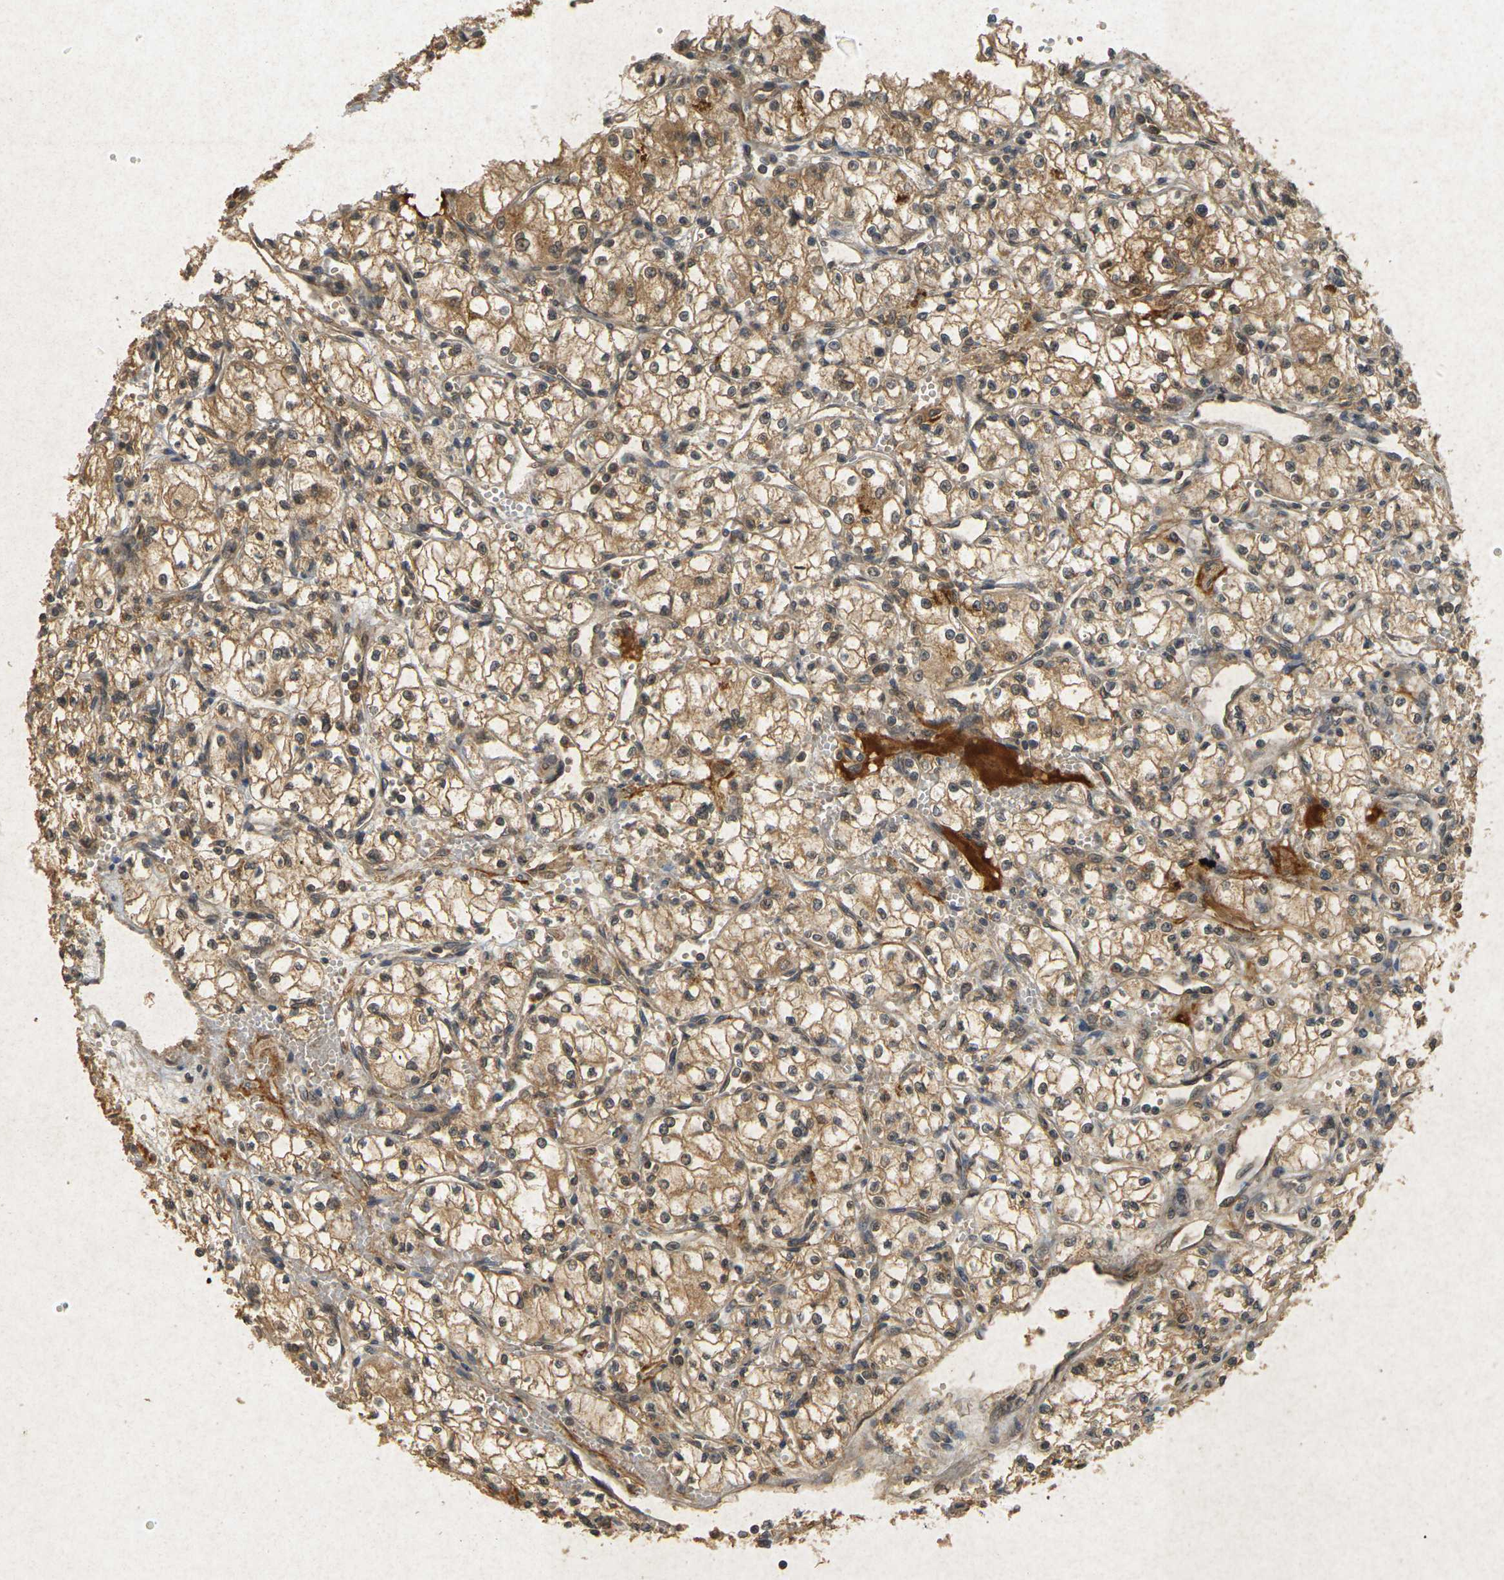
{"staining": {"intensity": "moderate", "quantity": ">75%", "location": "cytoplasmic/membranous"}, "tissue": "renal cancer", "cell_type": "Tumor cells", "image_type": "cancer", "snomed": [{"axis": "morphology", "description": "Normal tissue, NOS"}, {"axis": "morphology", "description": "Adenocarcinoma, NOS"}, {"axis": "topography", "description": "Kidney"}], "caption": "Approximately >75% of tumor cells in human renal adenocarcinoma reveal moderate cytoplasmic/membranous protein staining as visualized by brown immunohistochemical staining.", "gene": "ERN1", "patient": {"sex": "male", "age": 59}}